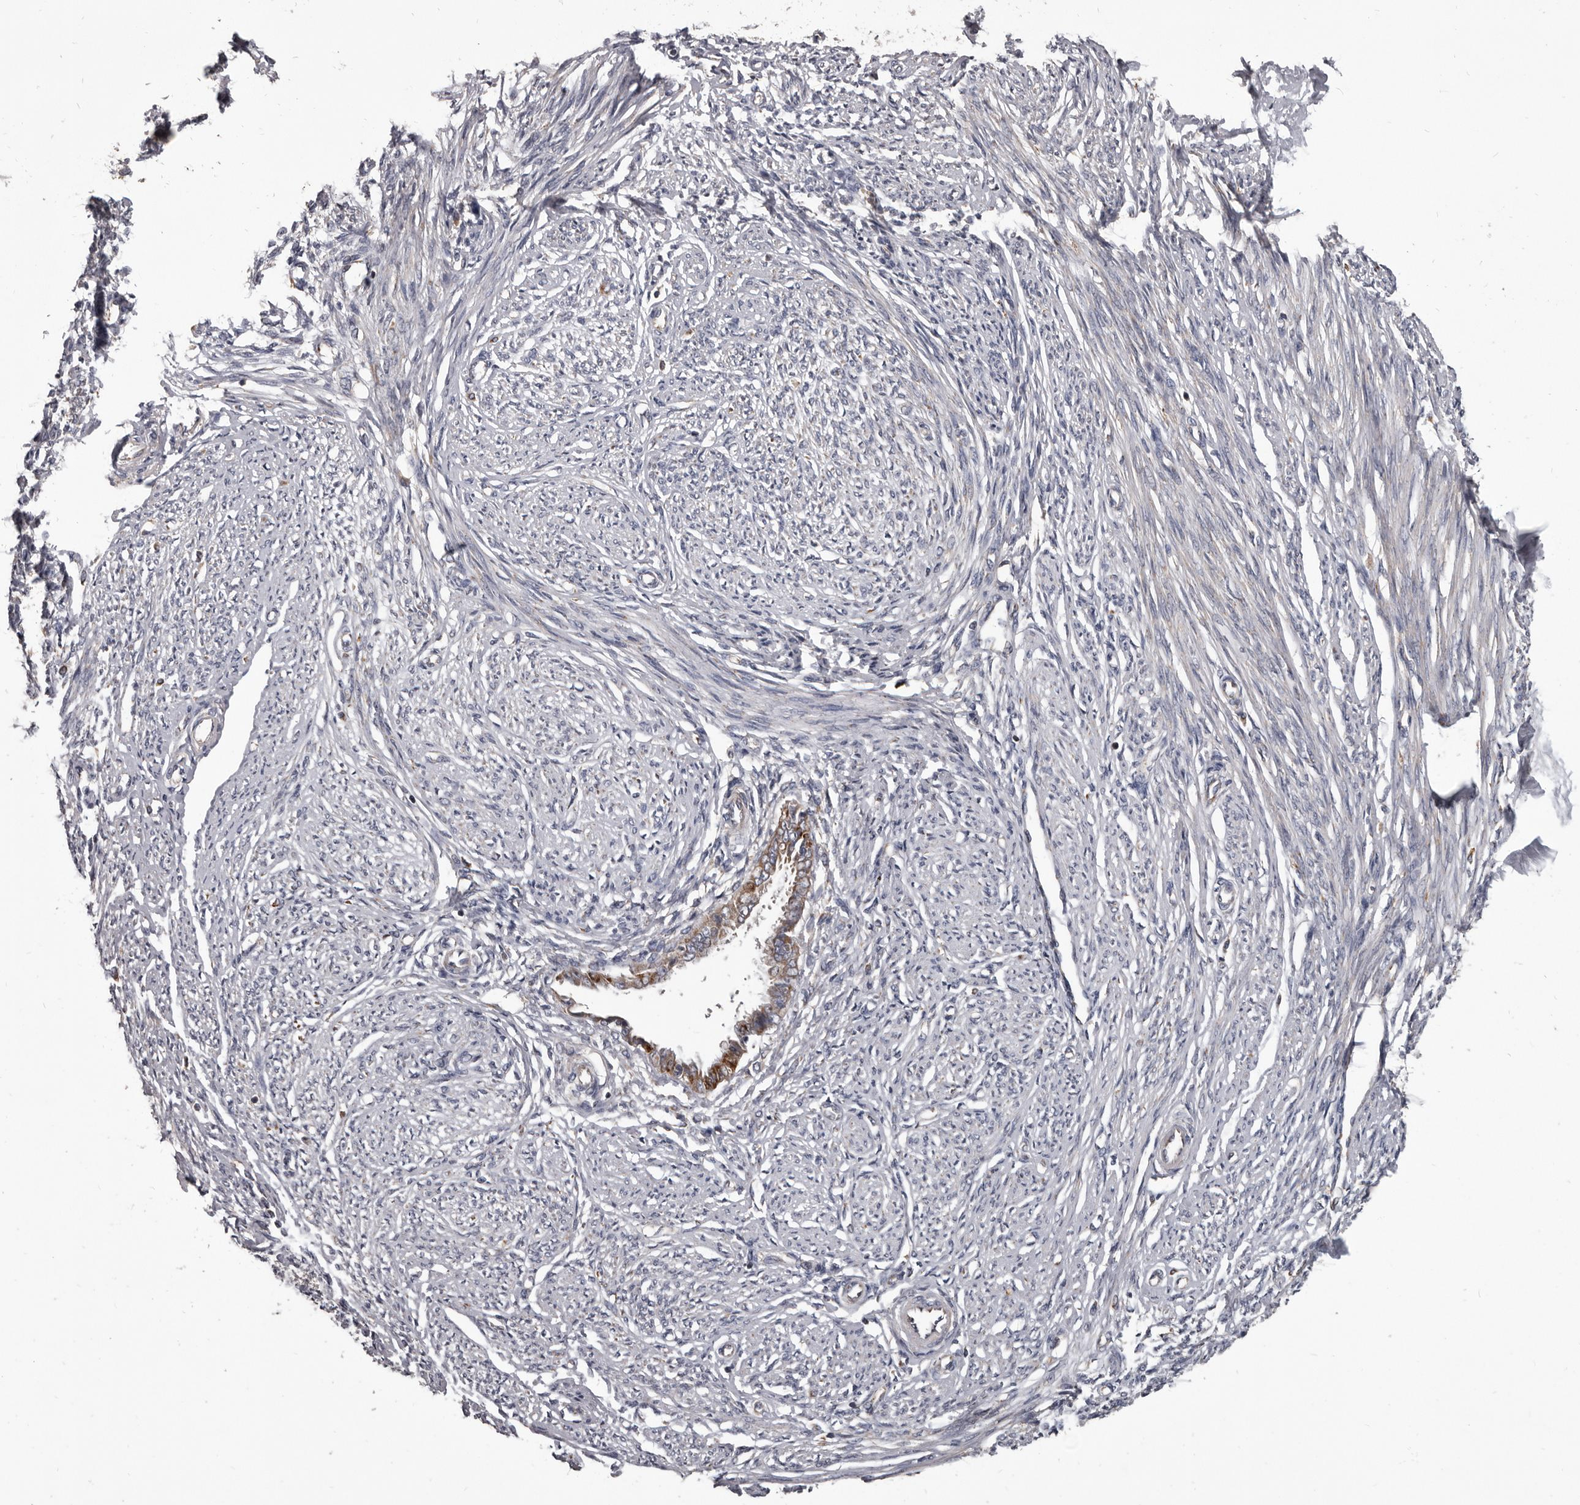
{"staining": {"intensity": "negative", "quantity": "none", "location": "none"}, "tissue": "endometrium", "cell_type": "Cells in endometrial stroma", "image_type": "normal", "snomed": [{"axis": "morphology", "description": "Normal tissue, NOS"}, {"axis": "topography", "description": "Endometrium"}], "caption": "An immunohistochemistry (IHC) photomicrograph of benign endometrium is shown. There is no staining in cells in endometrial stroma of endometrium.", "gene": "ALDH5A1", "patient": {"sex": "female", "age": 56}}